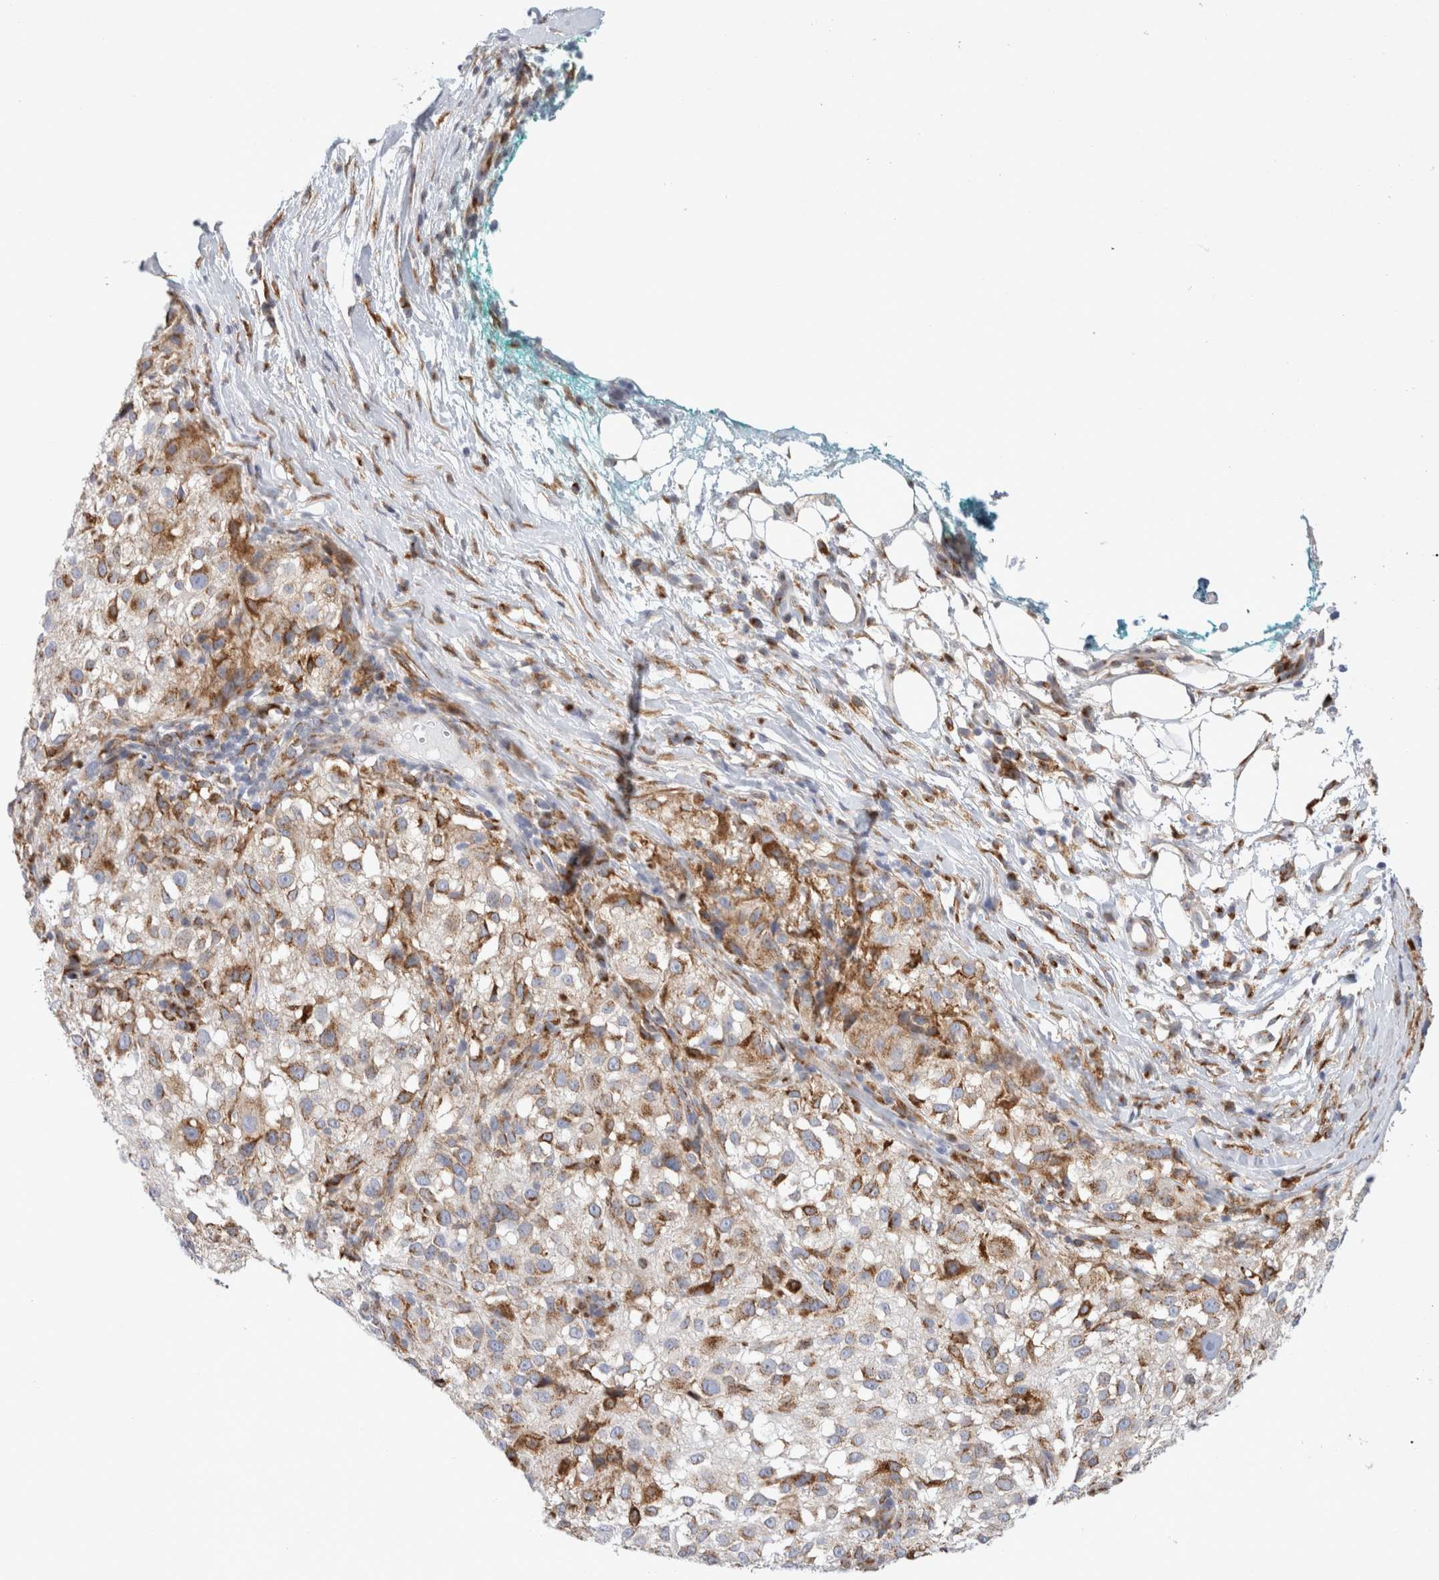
{"staining": {"intensity": "moderate", "quantity": "<25%", "location": "cytoplasmic/membranous"}, "tissue": "melanoma", "cell_type": "Tumor cells", "image_type": "cancer", "snomed": [{"axis": "morphology", "description": "Necrosis, NOS"}, {"axis": "morphology", "description": "Malignant melanoma, NOS"}, {"axis": "topography", "description": "Skin"}], "caption": "Malignant melanoma tissue displays moderate cytoplasmic/membranous positivity in approximately <25% of tumor cells, visualized by immunohistochemistry. The staining was performed using DAB (3,3'-diaminobenzidine) to visualize the protein expression in brown, while the nuclei were stained in blue with hematoxylin (Magnification: 20x).", "gene": "MCFD2", "patient": {"sex": "female", "age": 87}}